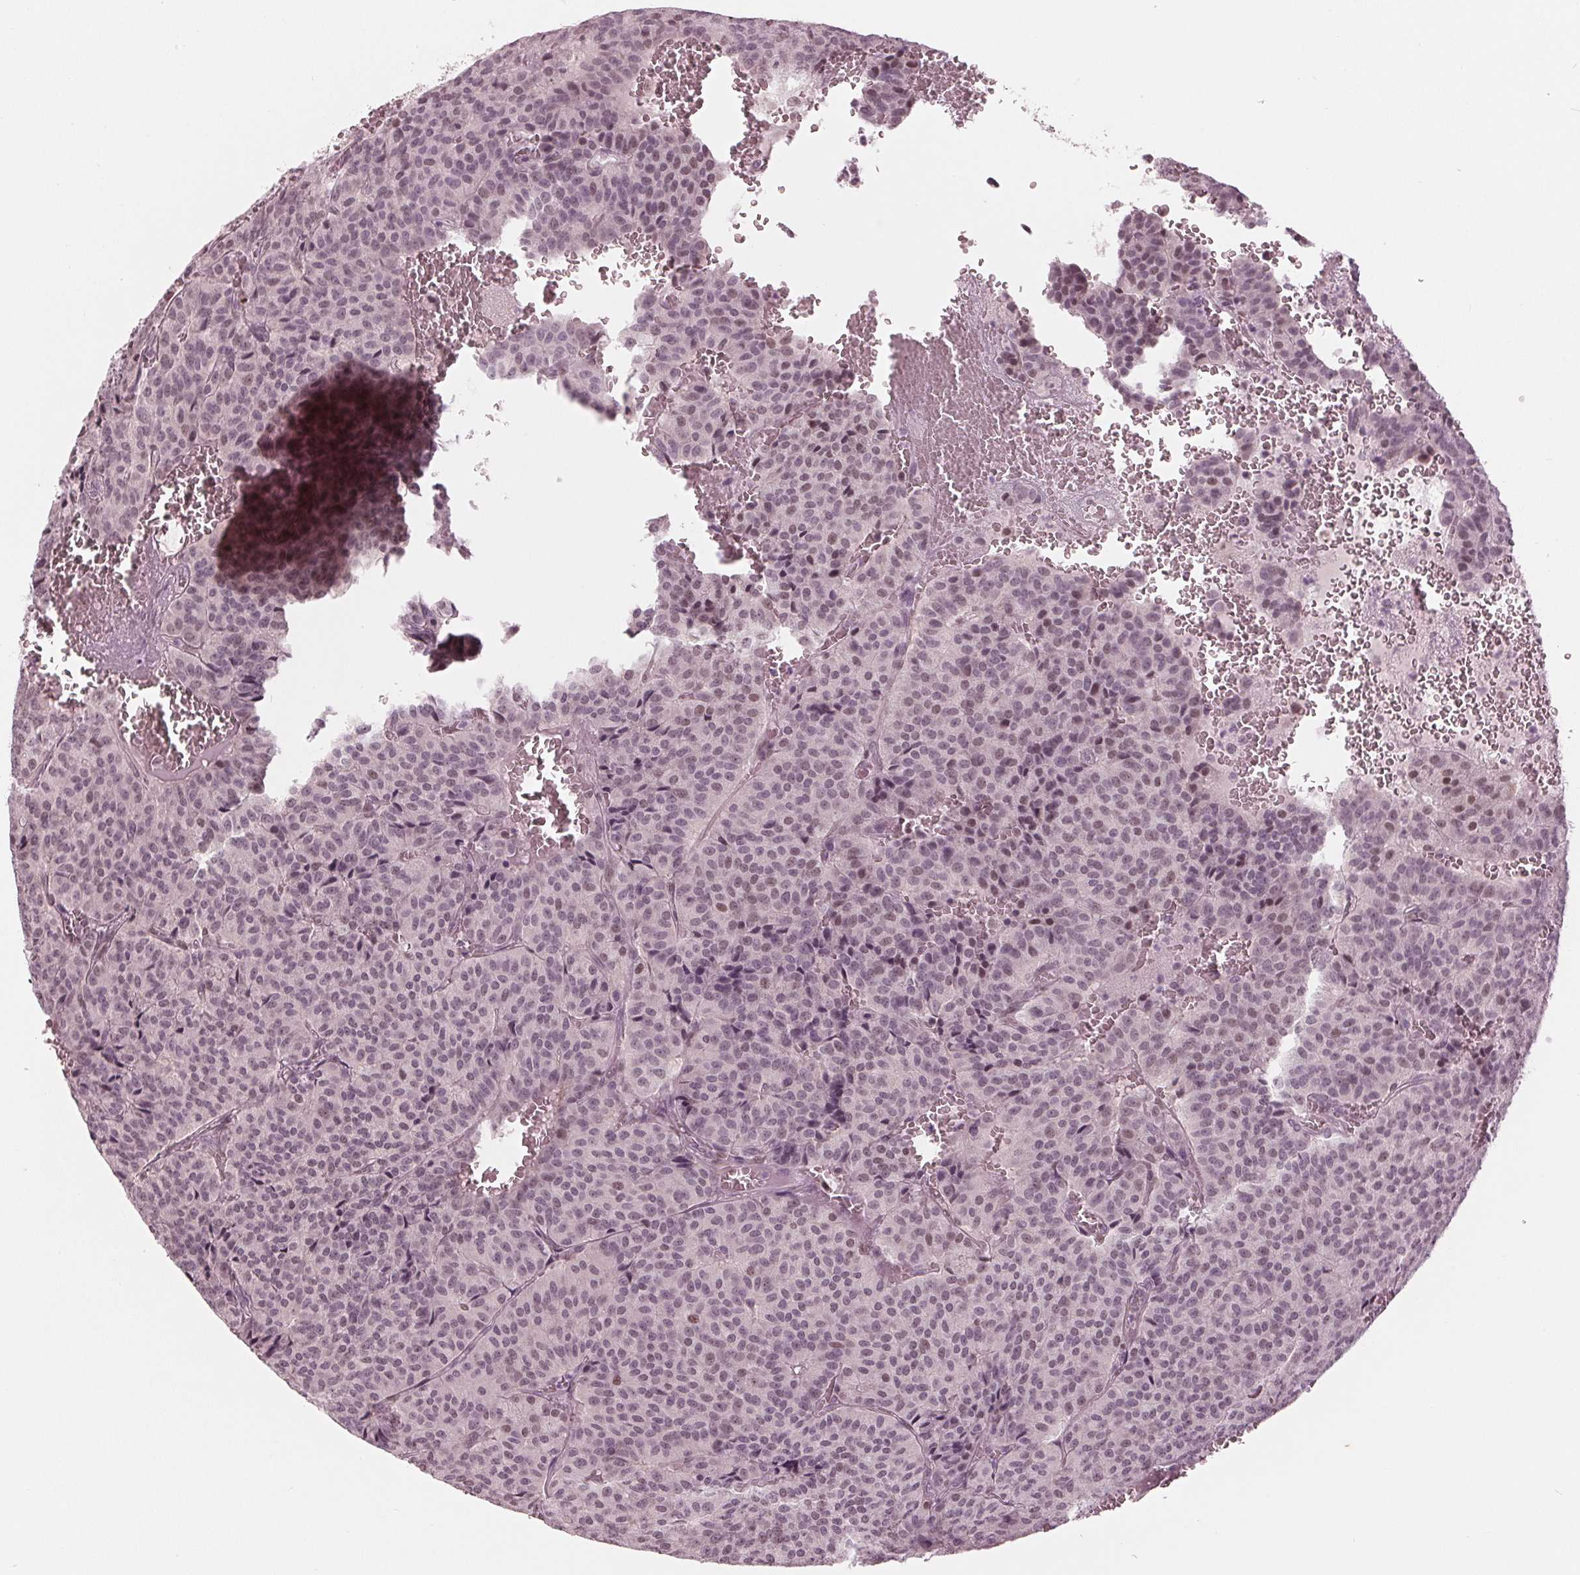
{"staining": {"intensity": "moderate", "quantity": "<25%", "location": "nuclear"}, "tissue": "carcinoid", "cell_type": "Tumor cells", "image_type": "cancer", "snomed": [{"axis": "morphology", "description": "Carcinoid, malignant, NOS"}, {"axis": "topography", "description": "Lung"}], "caption": "Carcinoid (malignant) stained with a protein marker shows moderate staining in tumor cells.", "gene": "DNMT3L", "patient": {"sex": "male", "age": 70}}